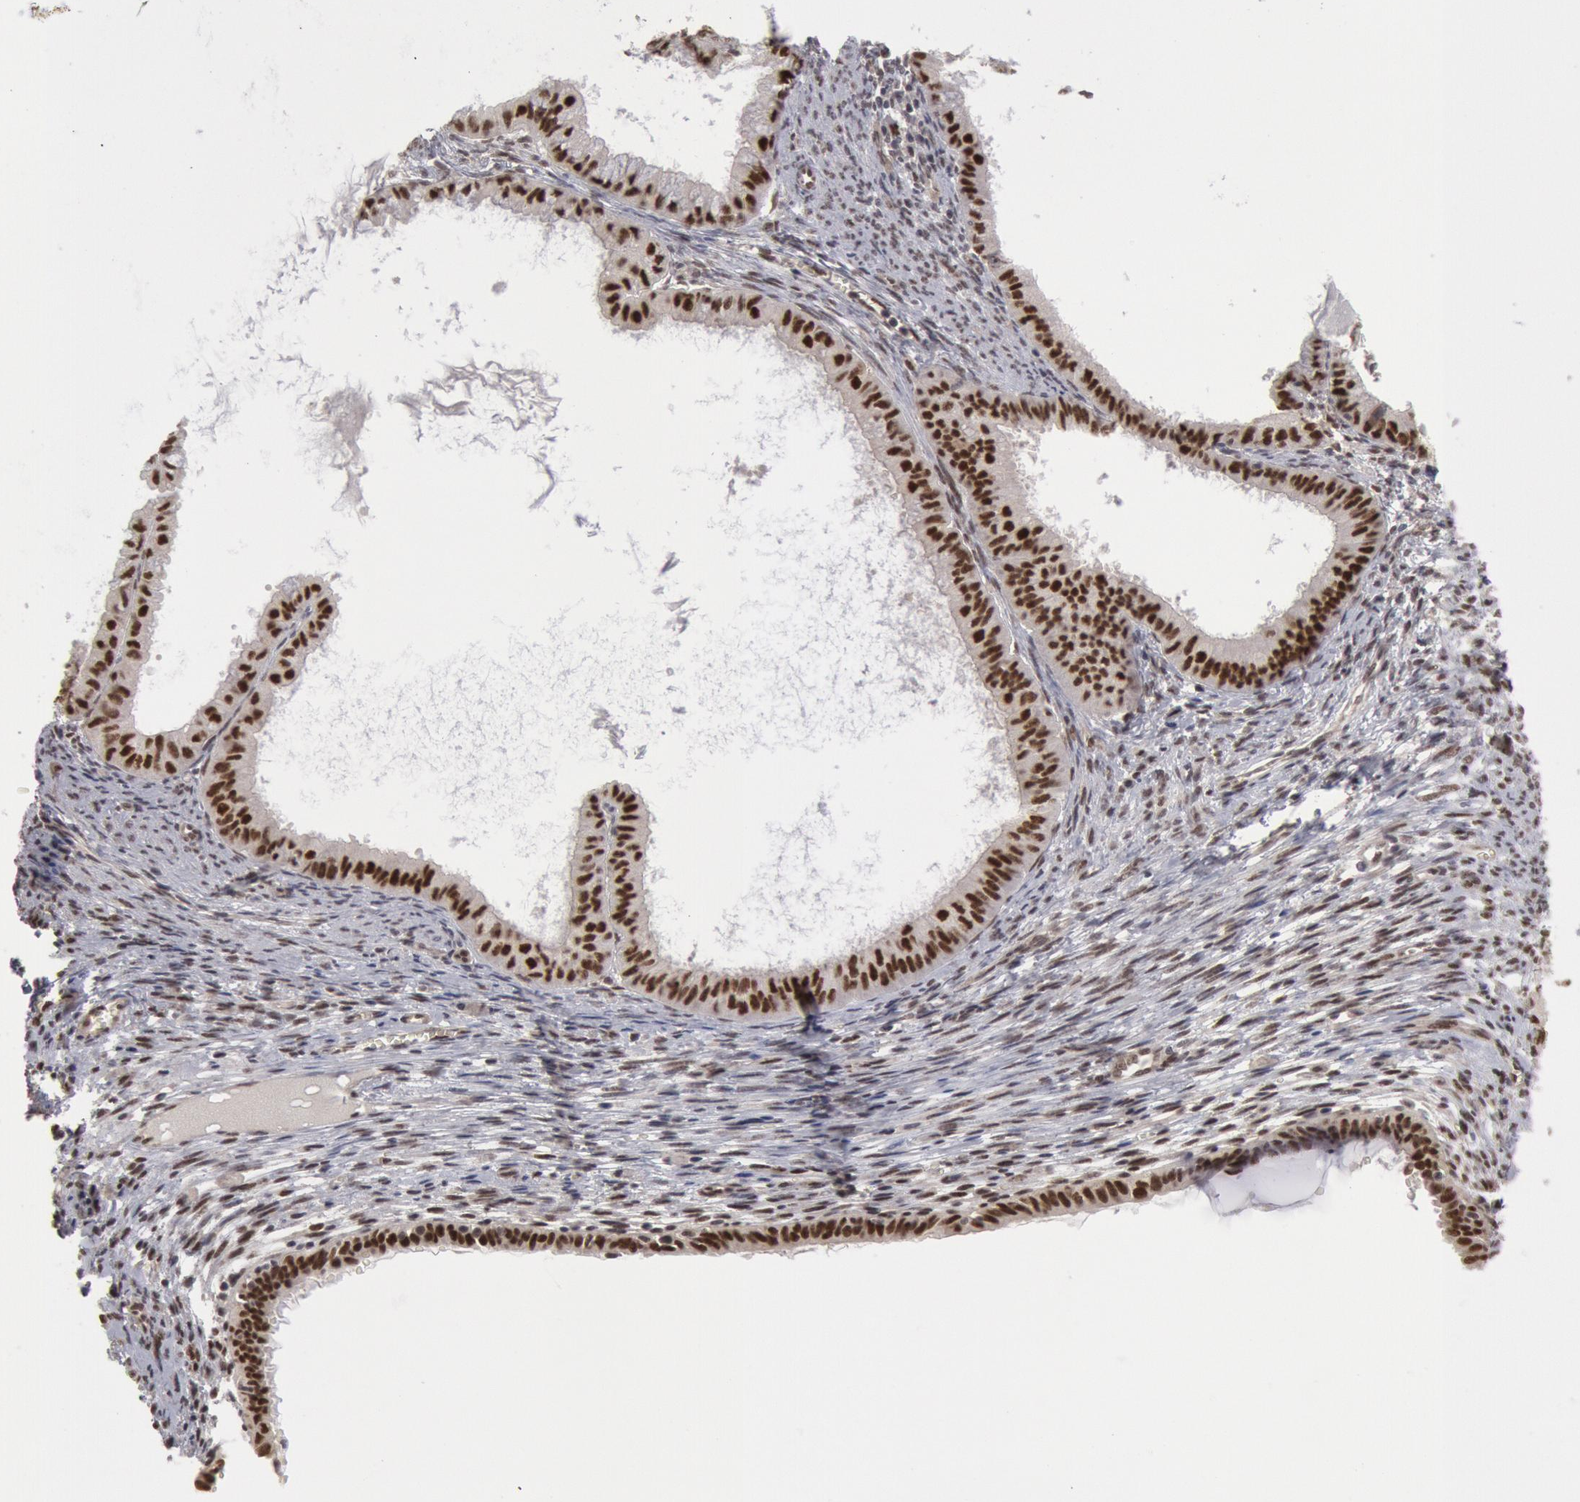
{"staining": {"intensity": "moderate", "quantity": "25%-75%", "location": "nuclear"}, "tissue": "endometrial cancer", "cell_type": "Tumor cells", "image_type": "cancer", "snomed": [{"axis": "morphology", "description": "Adenocarcinoma, NOS"}, {"axis": "topography", "description": "Endometrium"}], "caption": "A medium amount of moderate nuclear positivity is present in about 25%-75% of tumor cells in endometrial cancer (adenocarcinoma) tissue.", "gene": "PPP4R3B", "patient": {"sex": "female", "age": 76}}